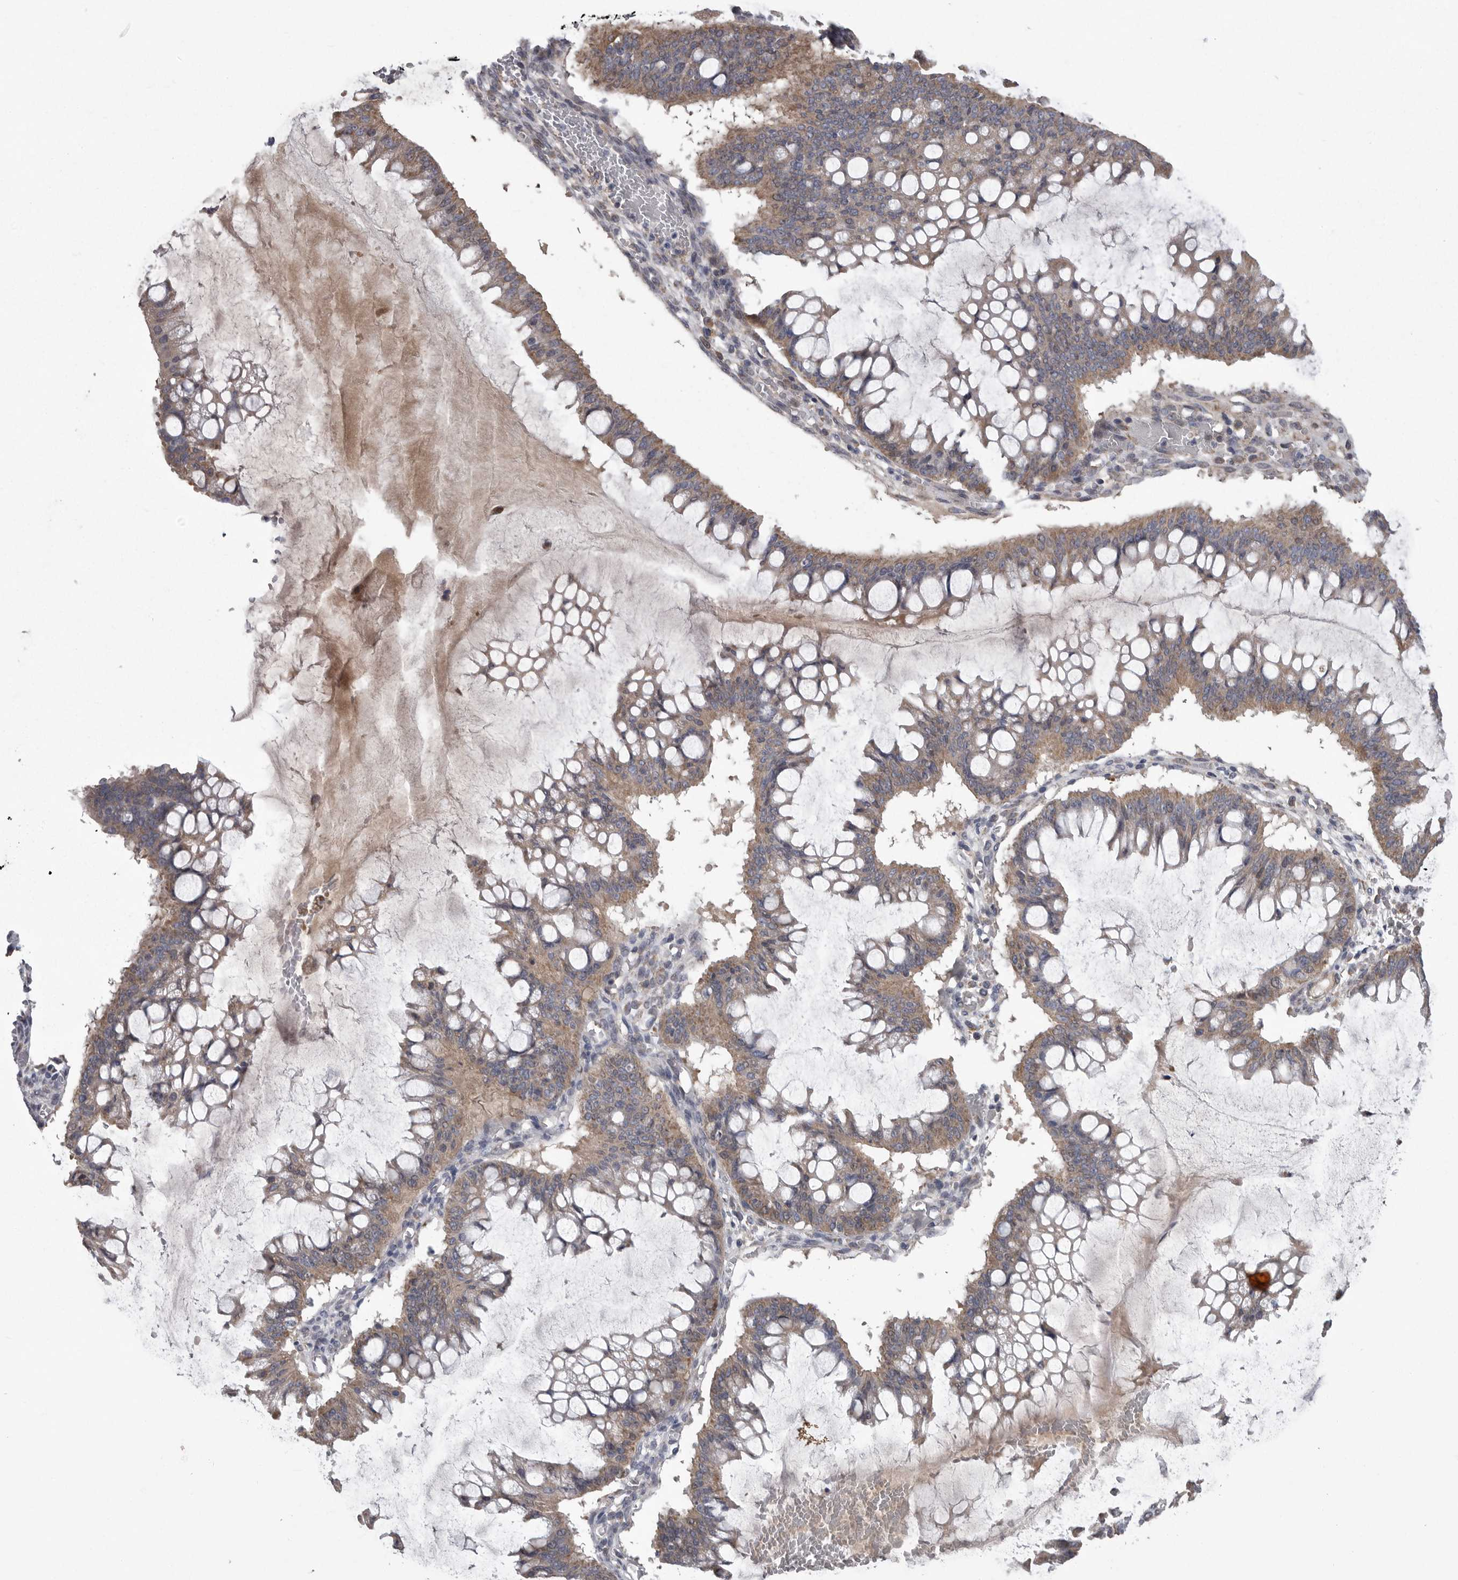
{"staining": {"intensity": "moderate", "quantity": ">75%", "location": "cytoplasmic/membranous"}, "tissue": "ovarian cancer", "cell_type": "Tumor cells", "image_type": "cancer", "snomed": [{"axis": "morphology", "description": "Cystadenocarcinoma, mucinous, NOS"}, {"axis": "topography", "description": "Ovary"}], "caption": "Ovarian cancer tissue shows moderate cytoplasmic/membranous positivity in approximately >75% of tumor cells, visualized by immunohistochemistry. Nuclei are stained in blue.", "gene": "CRP", "patient": {"sex": "female", "age": 73}}